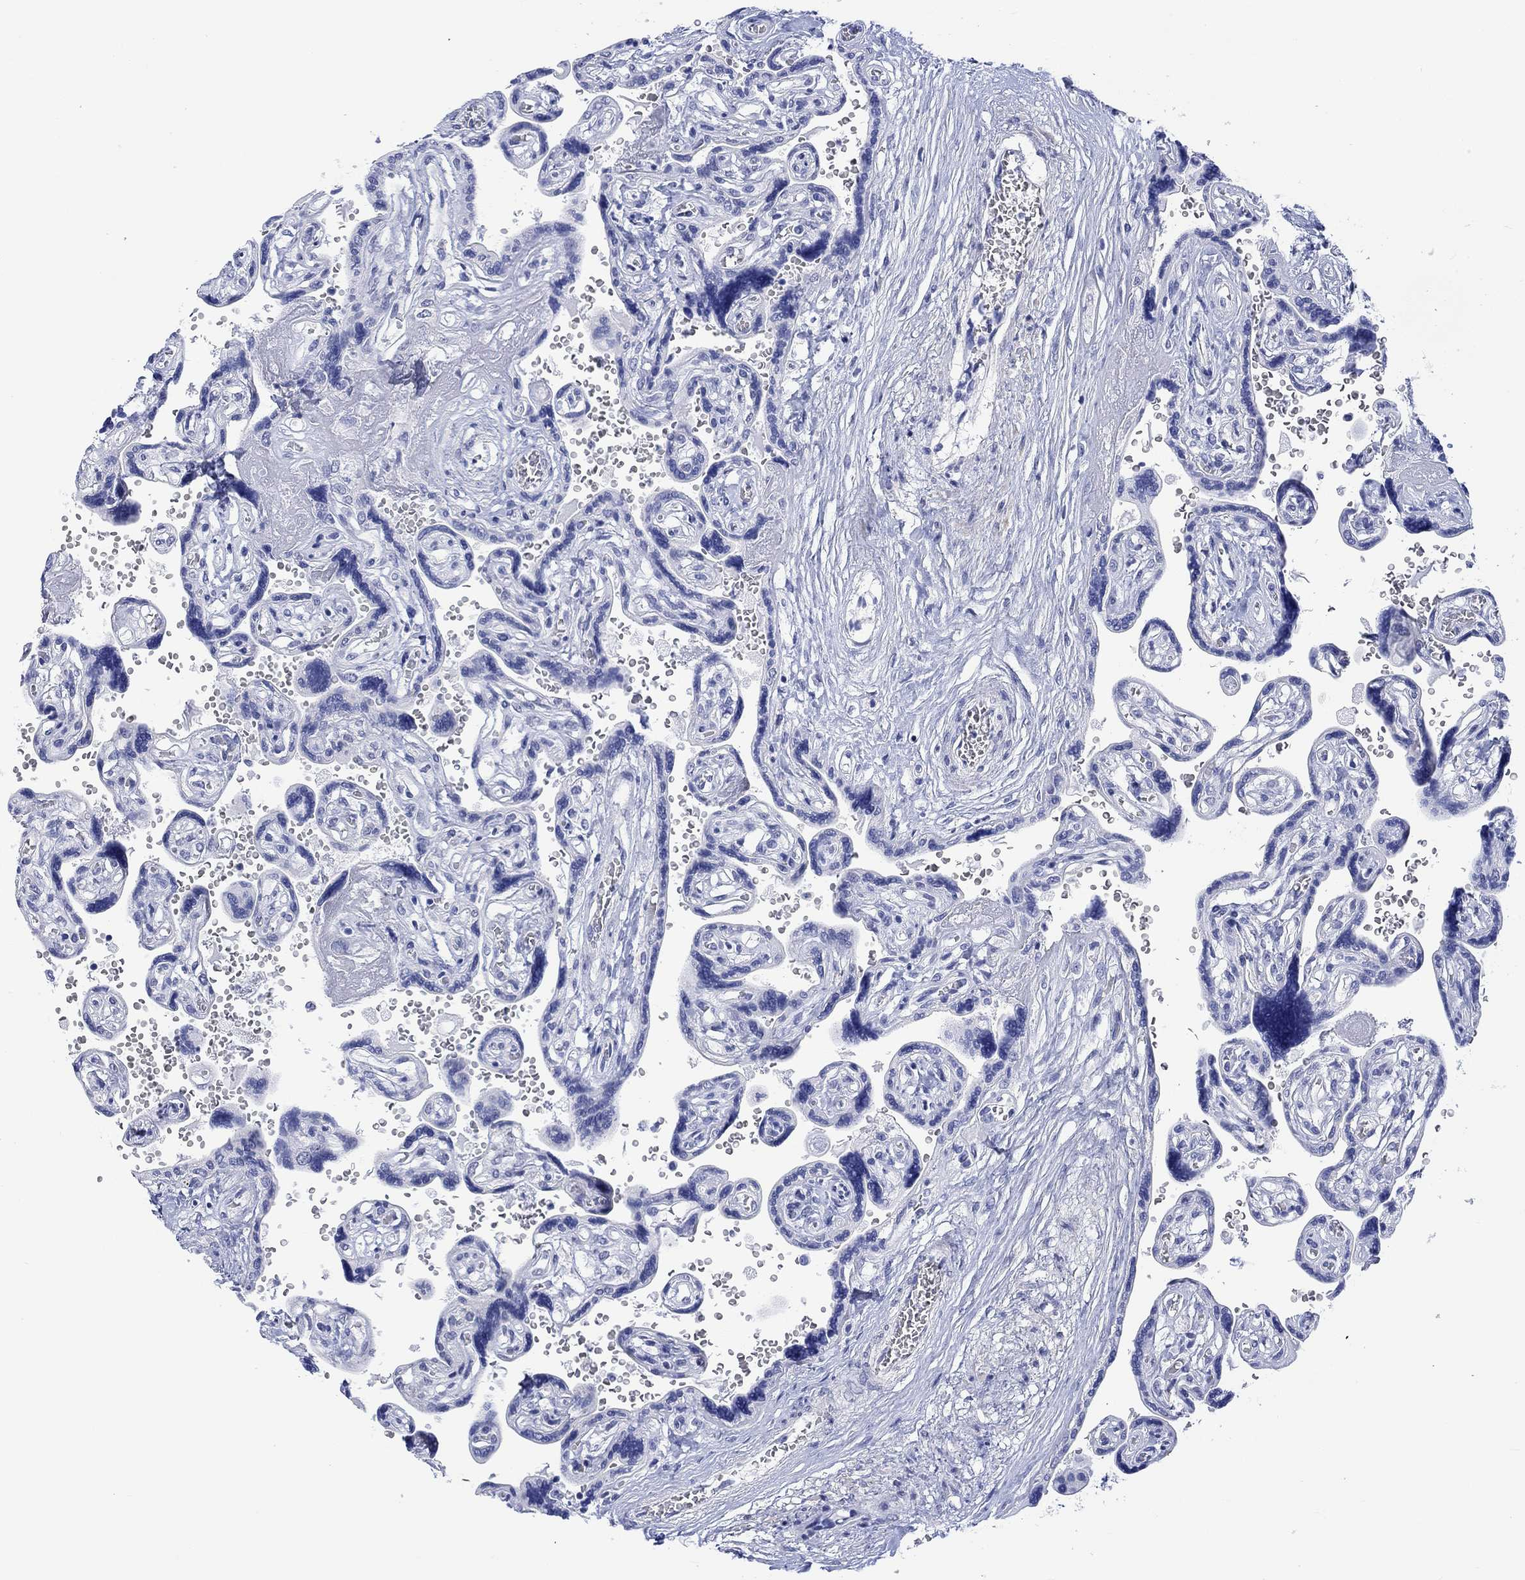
{"staining": {"intensity": "negative", "quantity": "none", "location": "none"}, "tissue": "placenta", "cell_type": "Decidual cells", "image_type": "normal", "snomed": [{"axis": "morphology", "description": "Normal tissue, NOS"}, {"axis": "topography", "description": "Placenta"}], "caption": "A histopathology image of human placenta is negative for staining in decidual cells.", "gene": "MSI1", "patient": {"sex": "female", "age": 32}}